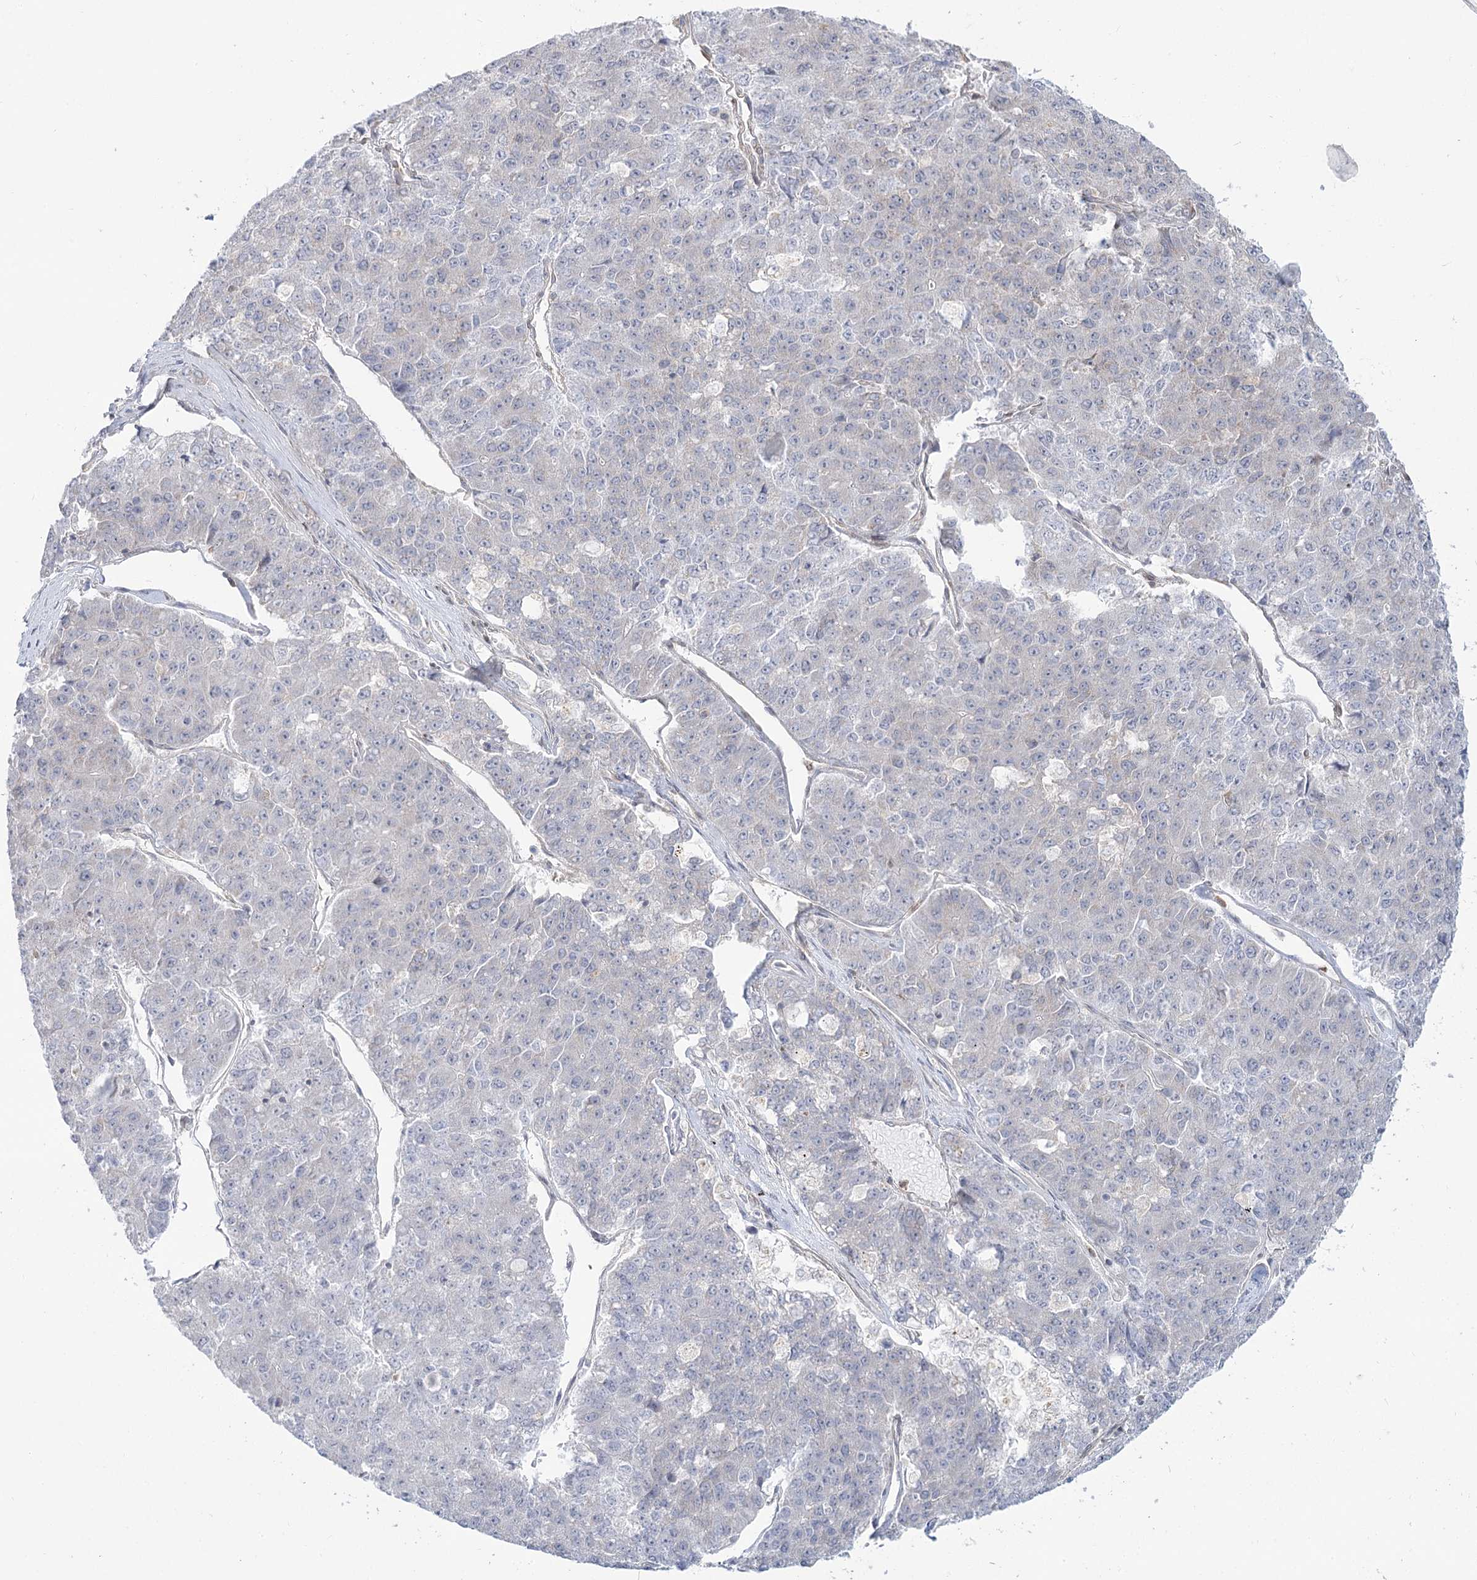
{"staining": {"intensity": "negative", "quantity": "none", "location": "none"}, "tissue": "pancreatic cancer", "cell_type": "Tumor cells", "image_type": "cancer", "snomed": [{"axis": "morphology", "description": "Adenocarcinoma, NOS"}, {"axis": "topography", "description": "Pancreas"}], "caption": "Pancreatic cancer stained for a protein using immunohistochemistry displays no expression tumor cells.", "gene": "MTMR3", "patient": {"sex": "male", "age": 50}}